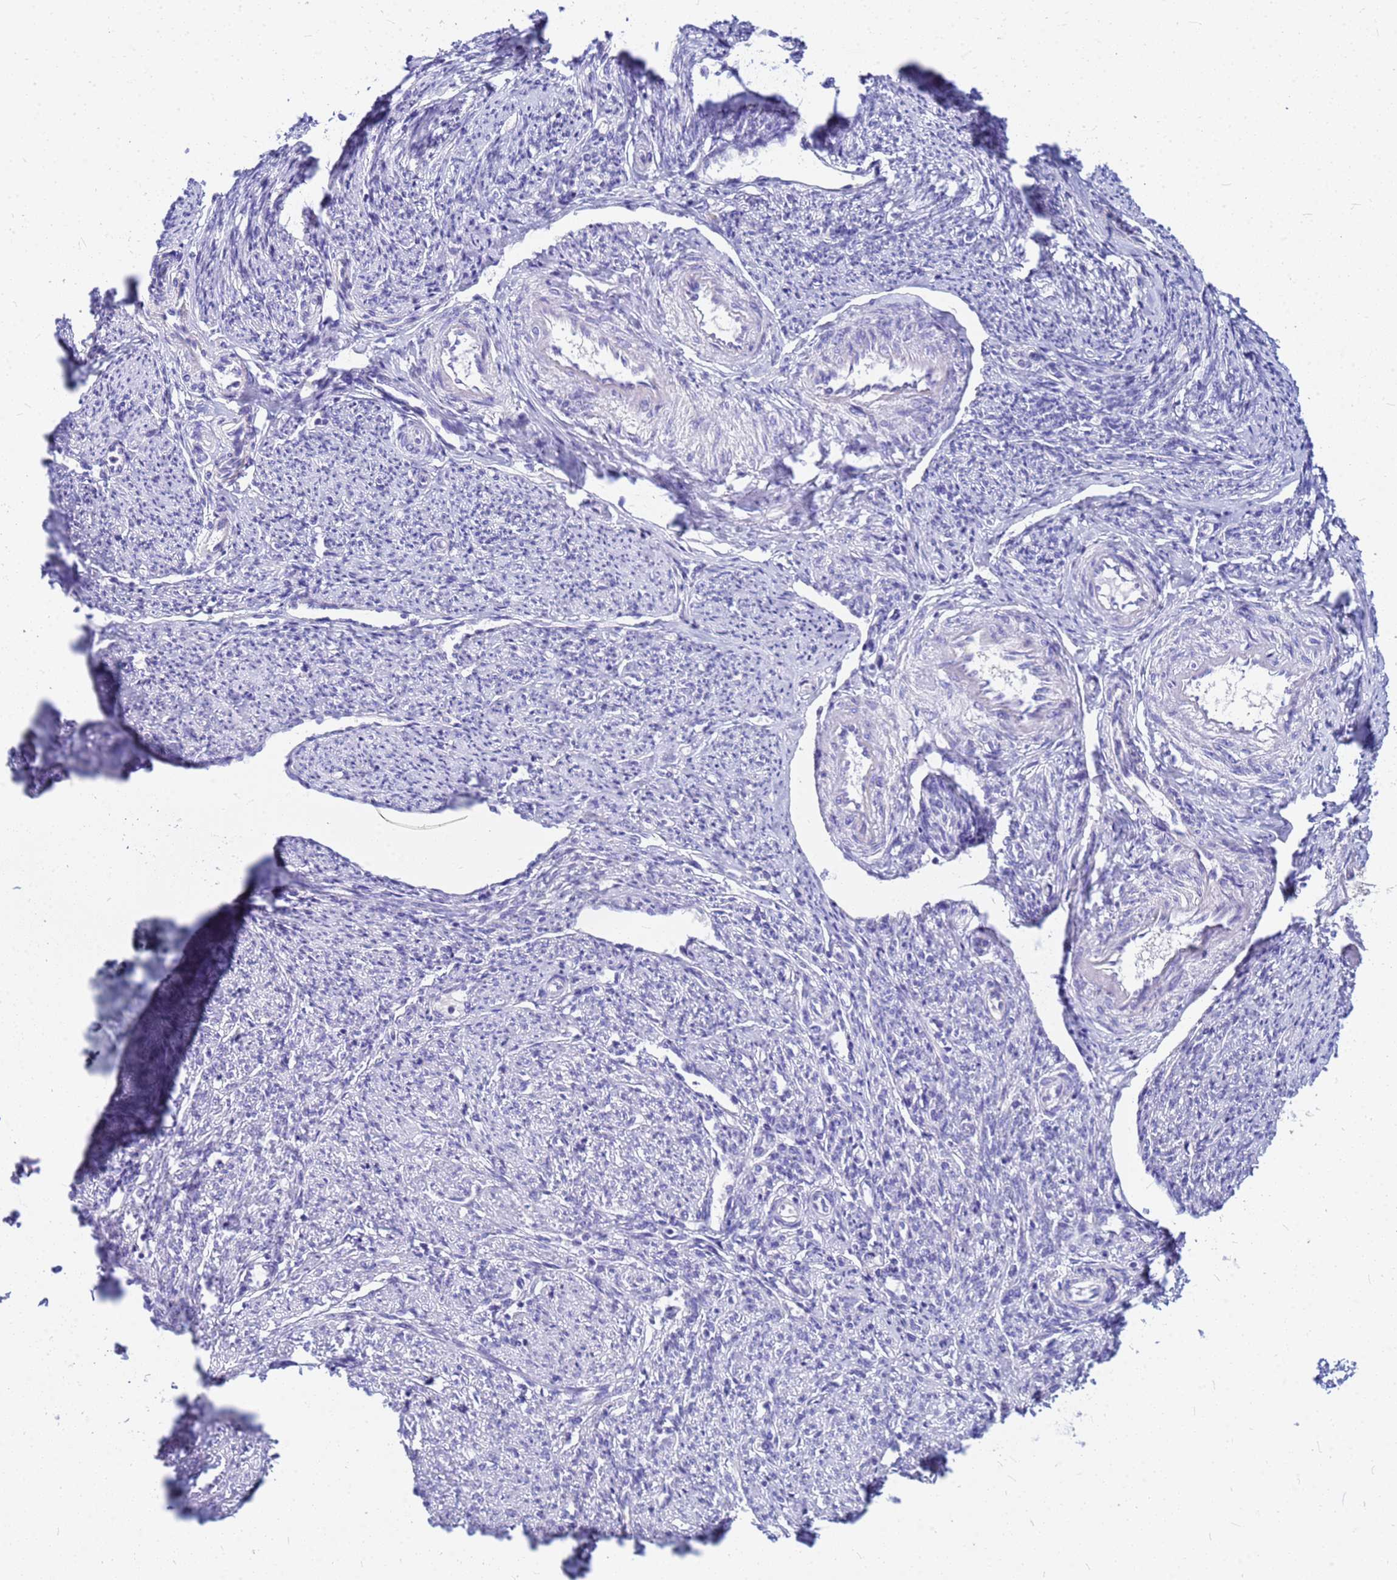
{"staining": {"intensity": "negative", "quantity": "none", "location": "none"}, "tissue": "smooth muscle", "cell_type": "Smooth muscle cells", "image_type": "normal", "snomed": [{"axis": "morphology", "description": "Normal tissue, NOS"}, {"axis": "topography", "description": "Smooth muscle"}, {"axis": "topography", "description": "Uterus"}], "caption": "Immunohistochemistry micrograph of benign human smooth muscle stained for a protein (brown), which exhibits no expression in smooth muscle cells. The staining is performed using DAB brown chromogen with nuclei counter-stained in using hematoxylin.", "gene": "DPRX", "patient": {"sex": "female", "age": 59}}